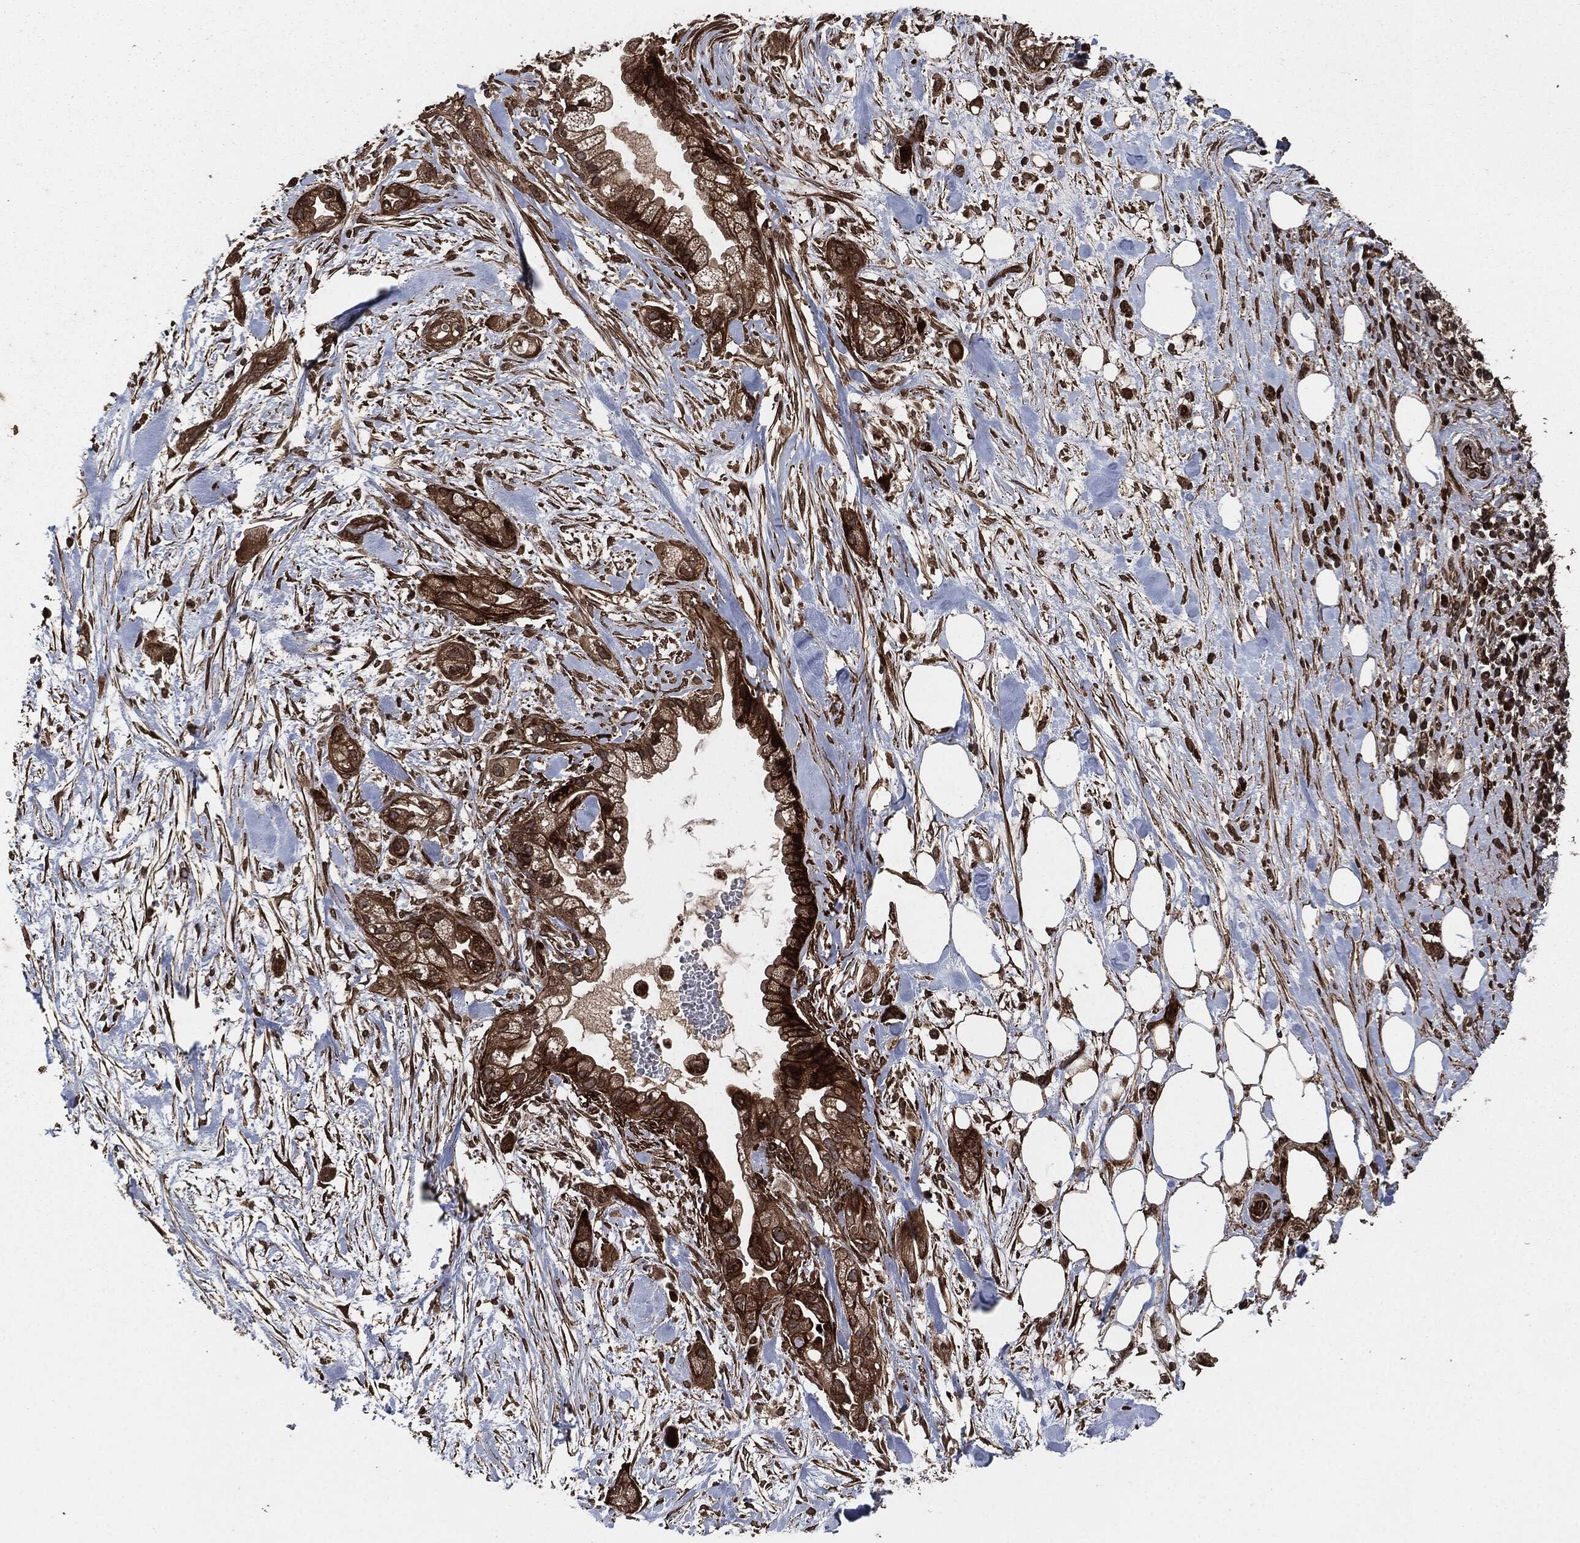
{"staining": {"intensity": "strong", "quantity": ">75%", "location": "cytoplasmic/membranous"}, "tissue": "pancreatic cancer", "cell_type": "Tumor cells", "image_type": "cancer", "snomed": [{"axis": "morphology", "description": "Adenocarcinoma, NOS"}, {"axis": "topography", "description": "Pancreas"}], "caption": "Protein positivity by immunohistochemistry demonstrates strong cytoplasmic/membranous staining in approximately >75% of tumor cells in pancreatic cancer.", "gene": "IFIT1", "patient": {"sex": "male", "age": 44}}